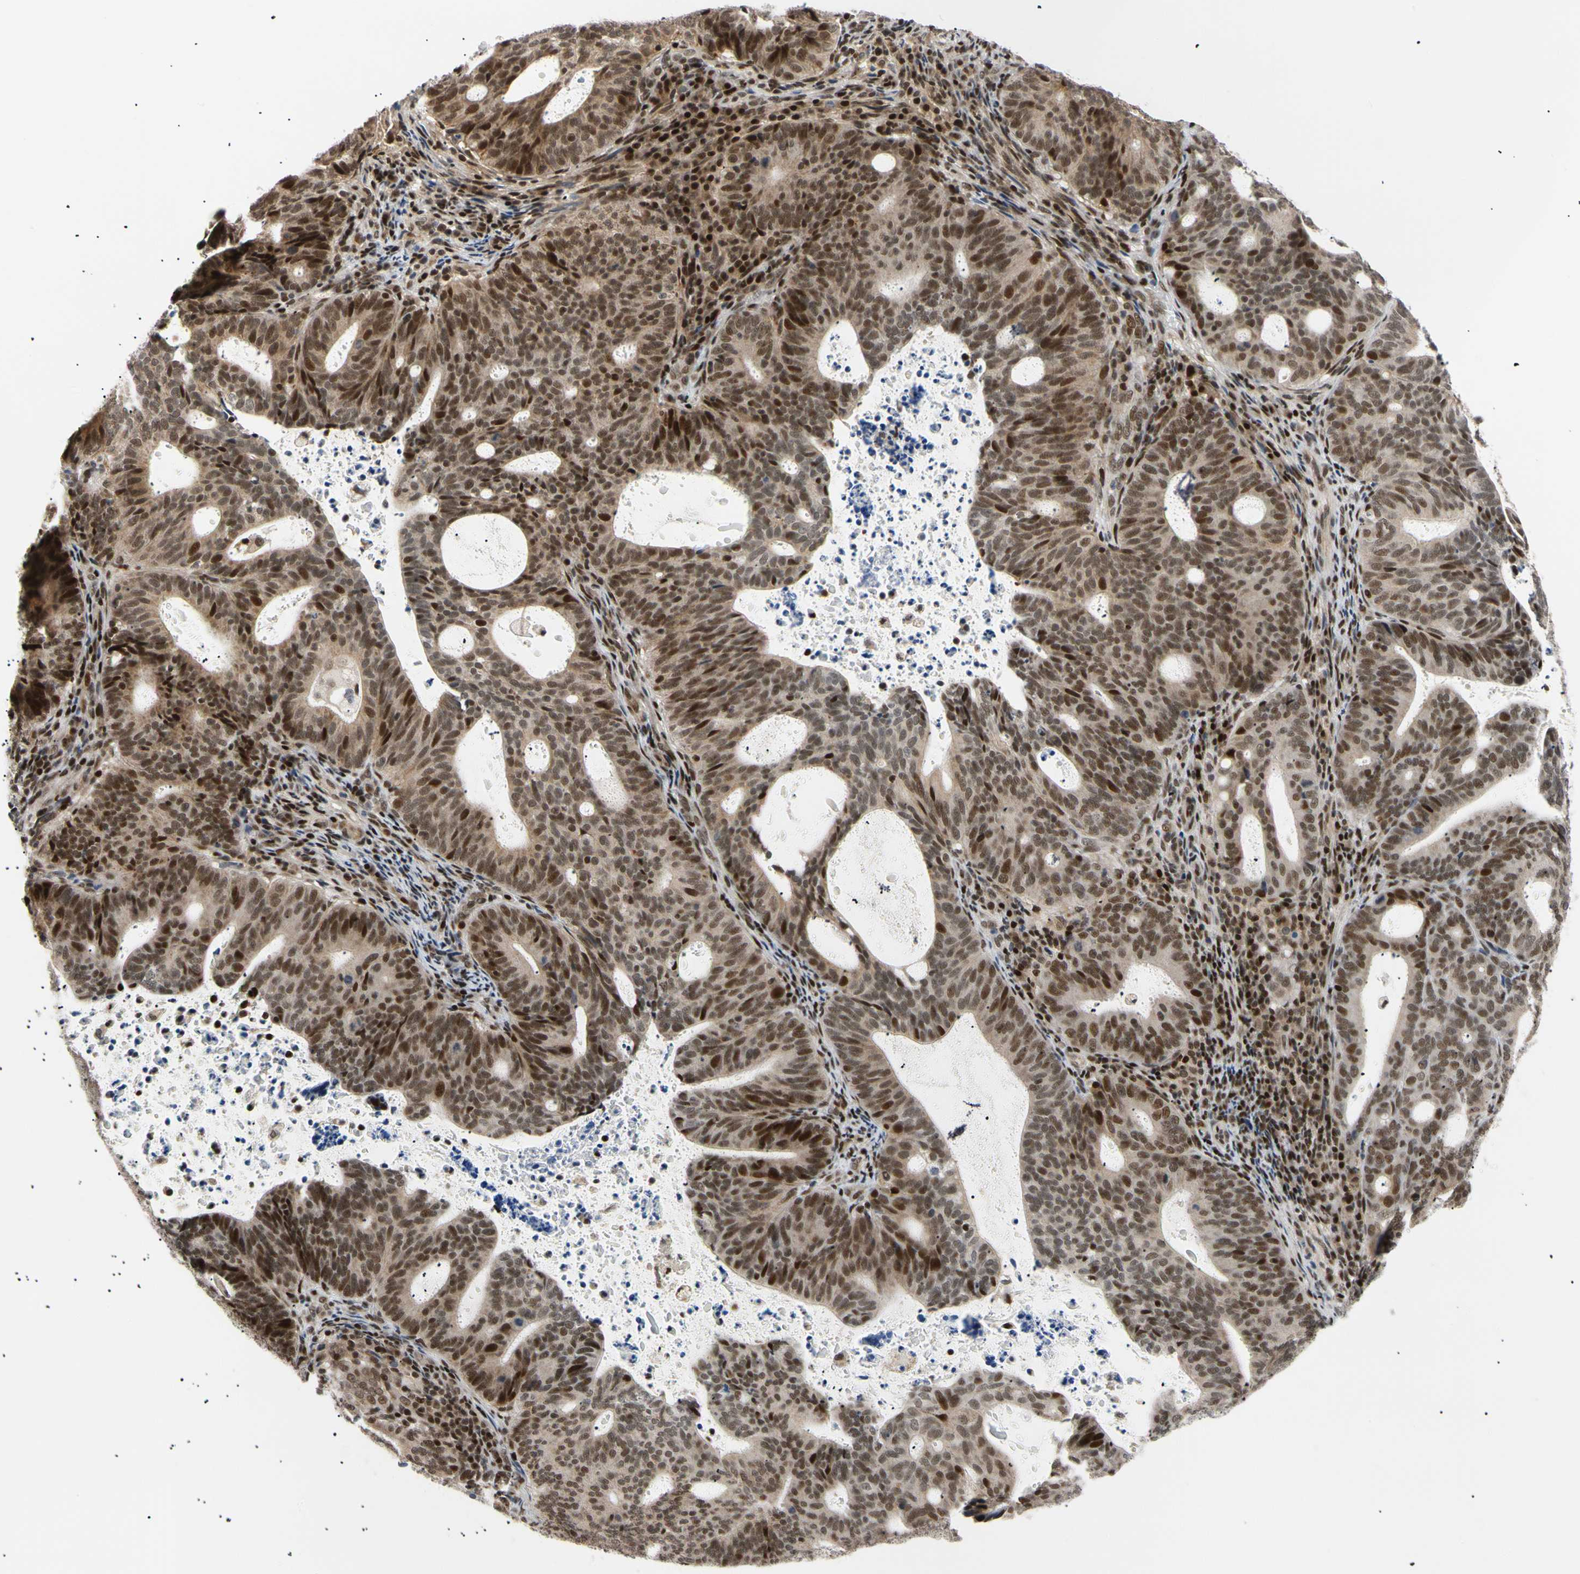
{"staining": {"intensity": "strong", "quantity": ">75%", "location": "cytoplasmic/membranous,nuclear"}, "tissue": "endometrial cancer", "cell_type": "Tumor cells", "image_type": "cancer", "snomed": [{"axis": "morphology", "description": "Adenocarcinoma, NOS"}, {"axis": "topography", "description": "Uterus"}], "caption": "The micrograph reveals staining of endometrial adenocarcinoma, revealing strong cytoplasmic/membranous and nuclear protein positivity (brown color) within tumor cells.", "gene": "E2F1", "patient": {"sex": "female", "age": 83}}